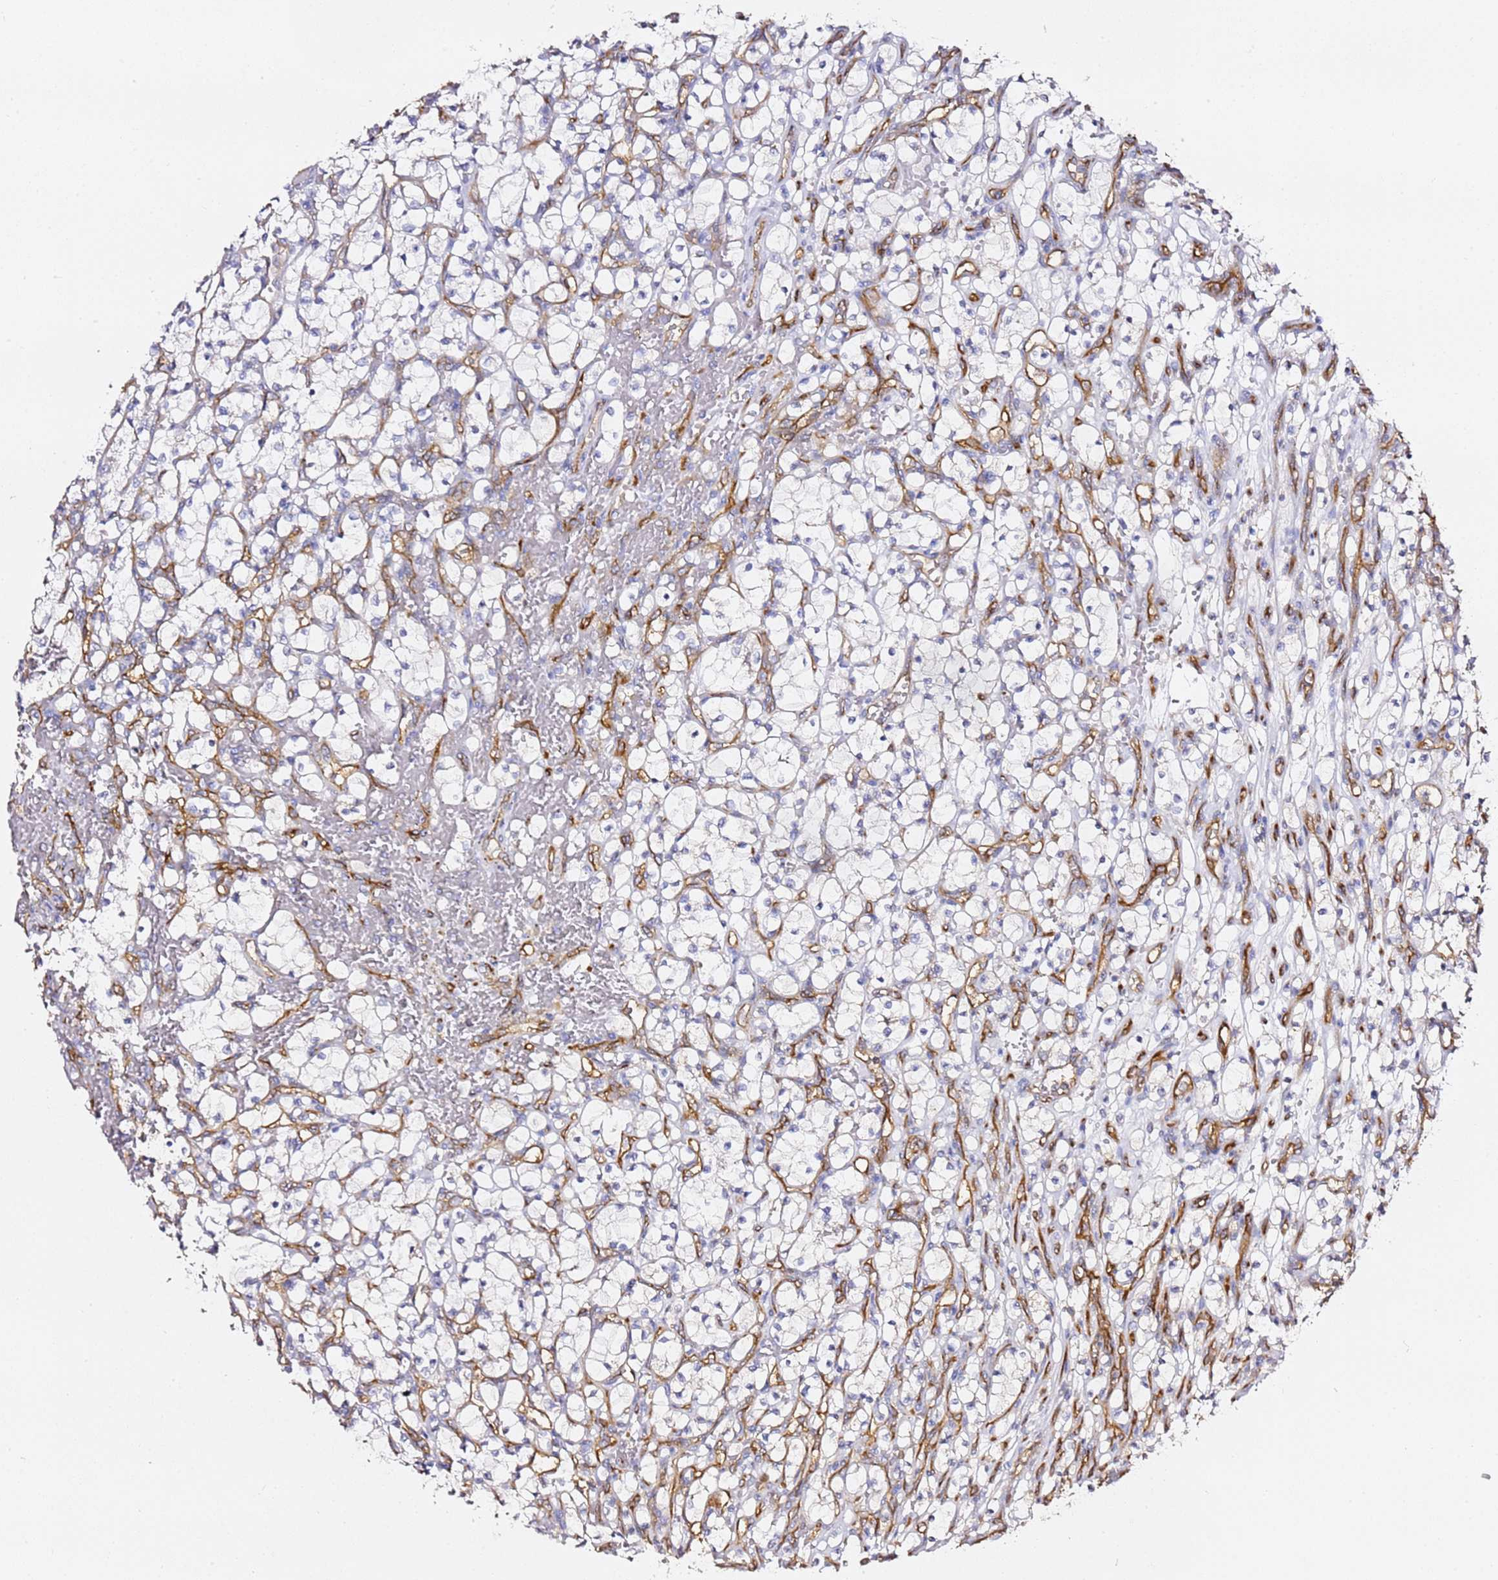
{"staining": {"intensity": "negative", "quantity": "none", "location": "none"}, "tissue": "renal cancer", "cell_type": "Tumor cells", "image_type": "cancer", "snomed": [{"axis": "morphology", "description": "Adenocarcinoma, NOS"}, {"axis": "topography", "description": "Kidney"}], "caption": "Immunohistochemistry (IHC) image of neoplastic tissue: renal adenocarcinoma stained with DAB displays no significant protein expression in tumor cells. Brightfield microscopy of immunohistochemistry stained with DAB (brown) and hematoxylin (blue), captured at high magnification.", "gene": "KIF7", "patient": {"sex": "female", "age": 69}}